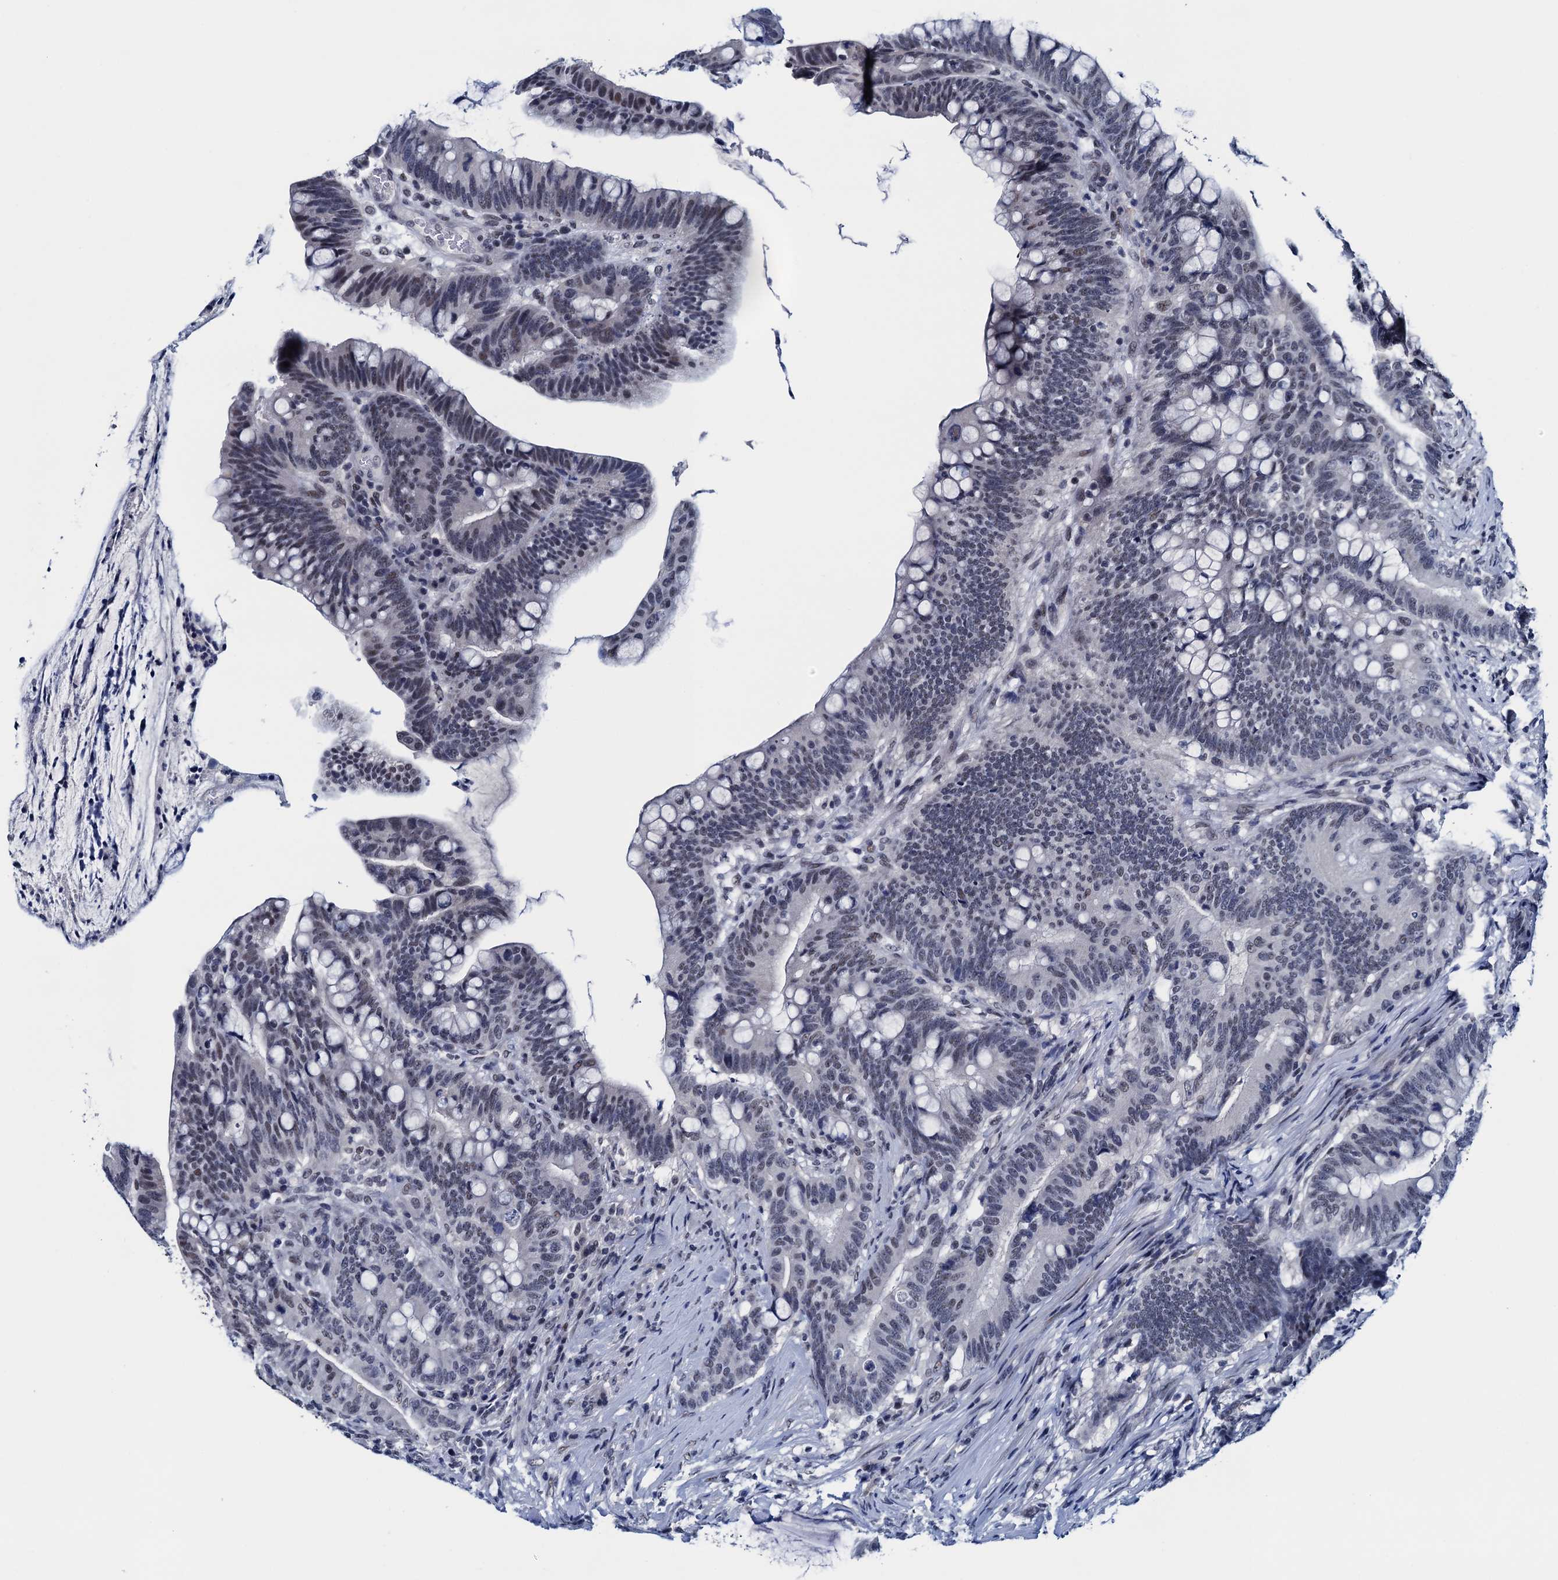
{"staining": {"intensity": "moderate", "quantity": "<25%", "location": "nuclear"}, "tissue": "colorectal cancer", "cell_type": "Tumor cells", "image_type": "cancer", "snomed": [{"axis": "morphology", "description": "Adenocarcinoma, NOS"}, {"axis": "topography", "description": "Colon"}], "caption": "Colorectal cancer (adenocarcinoma) was stained to show a protein in brown. There is low levels of moderate nuclear staining in approximately <25% of tumor cells.", "gene": "FNBP4", "patient": {"sex": "female", "age": 66}}